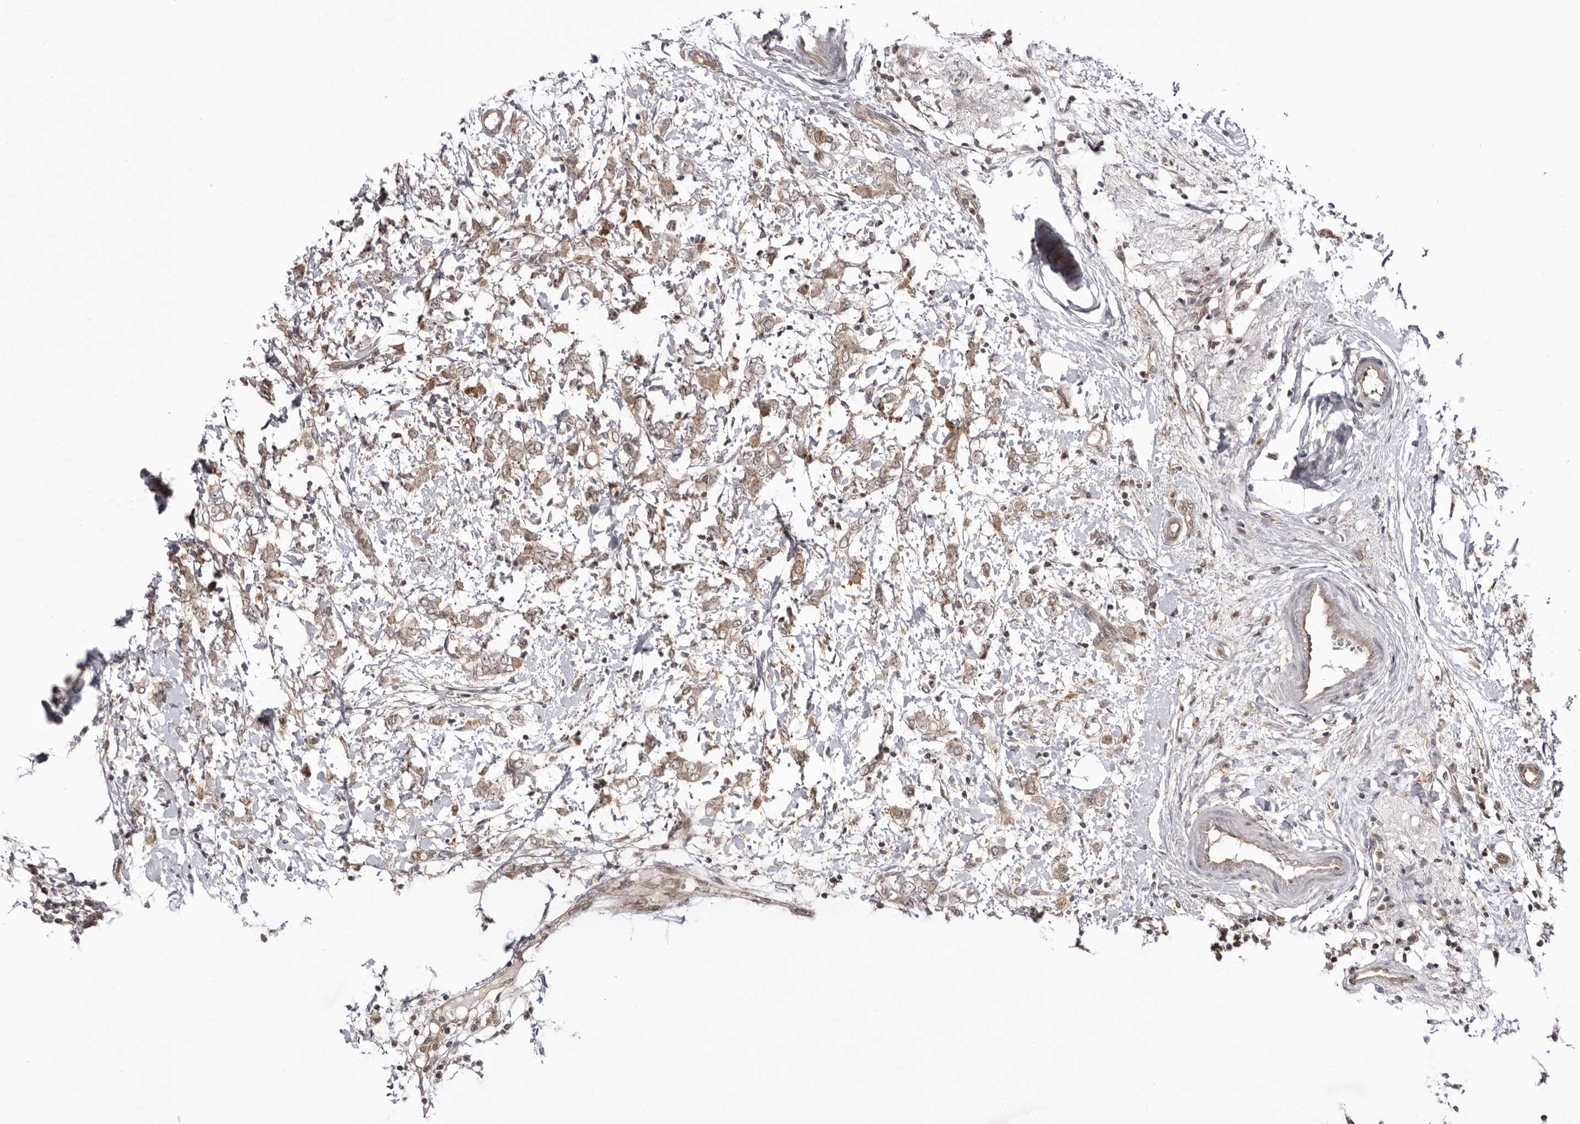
{"staining": {"intensity": "weak", "quantity": "25%-75%", "location": "cytoplasmic/membranous"}, "tissue": "breast cancer", "cell_type": "Tumor cells", "image_type": "cancer", "snomed": [{"axis": "morphology", "description": "Normal tissue, NOS"}, {"axis": "morphology", "description": "Lobular carcinoma"}, {"axis": "topography", "description": "Breast"}], "caption": "Breast cancer (lobular carcinoma) tissue demonstrates weak cytoplasmic/membranous positivity in about 25%-75% of tumor cells, visualized by immunohistochemistry.", "gene": "USP43", "patient": {"sex": "female", "age": 47}}